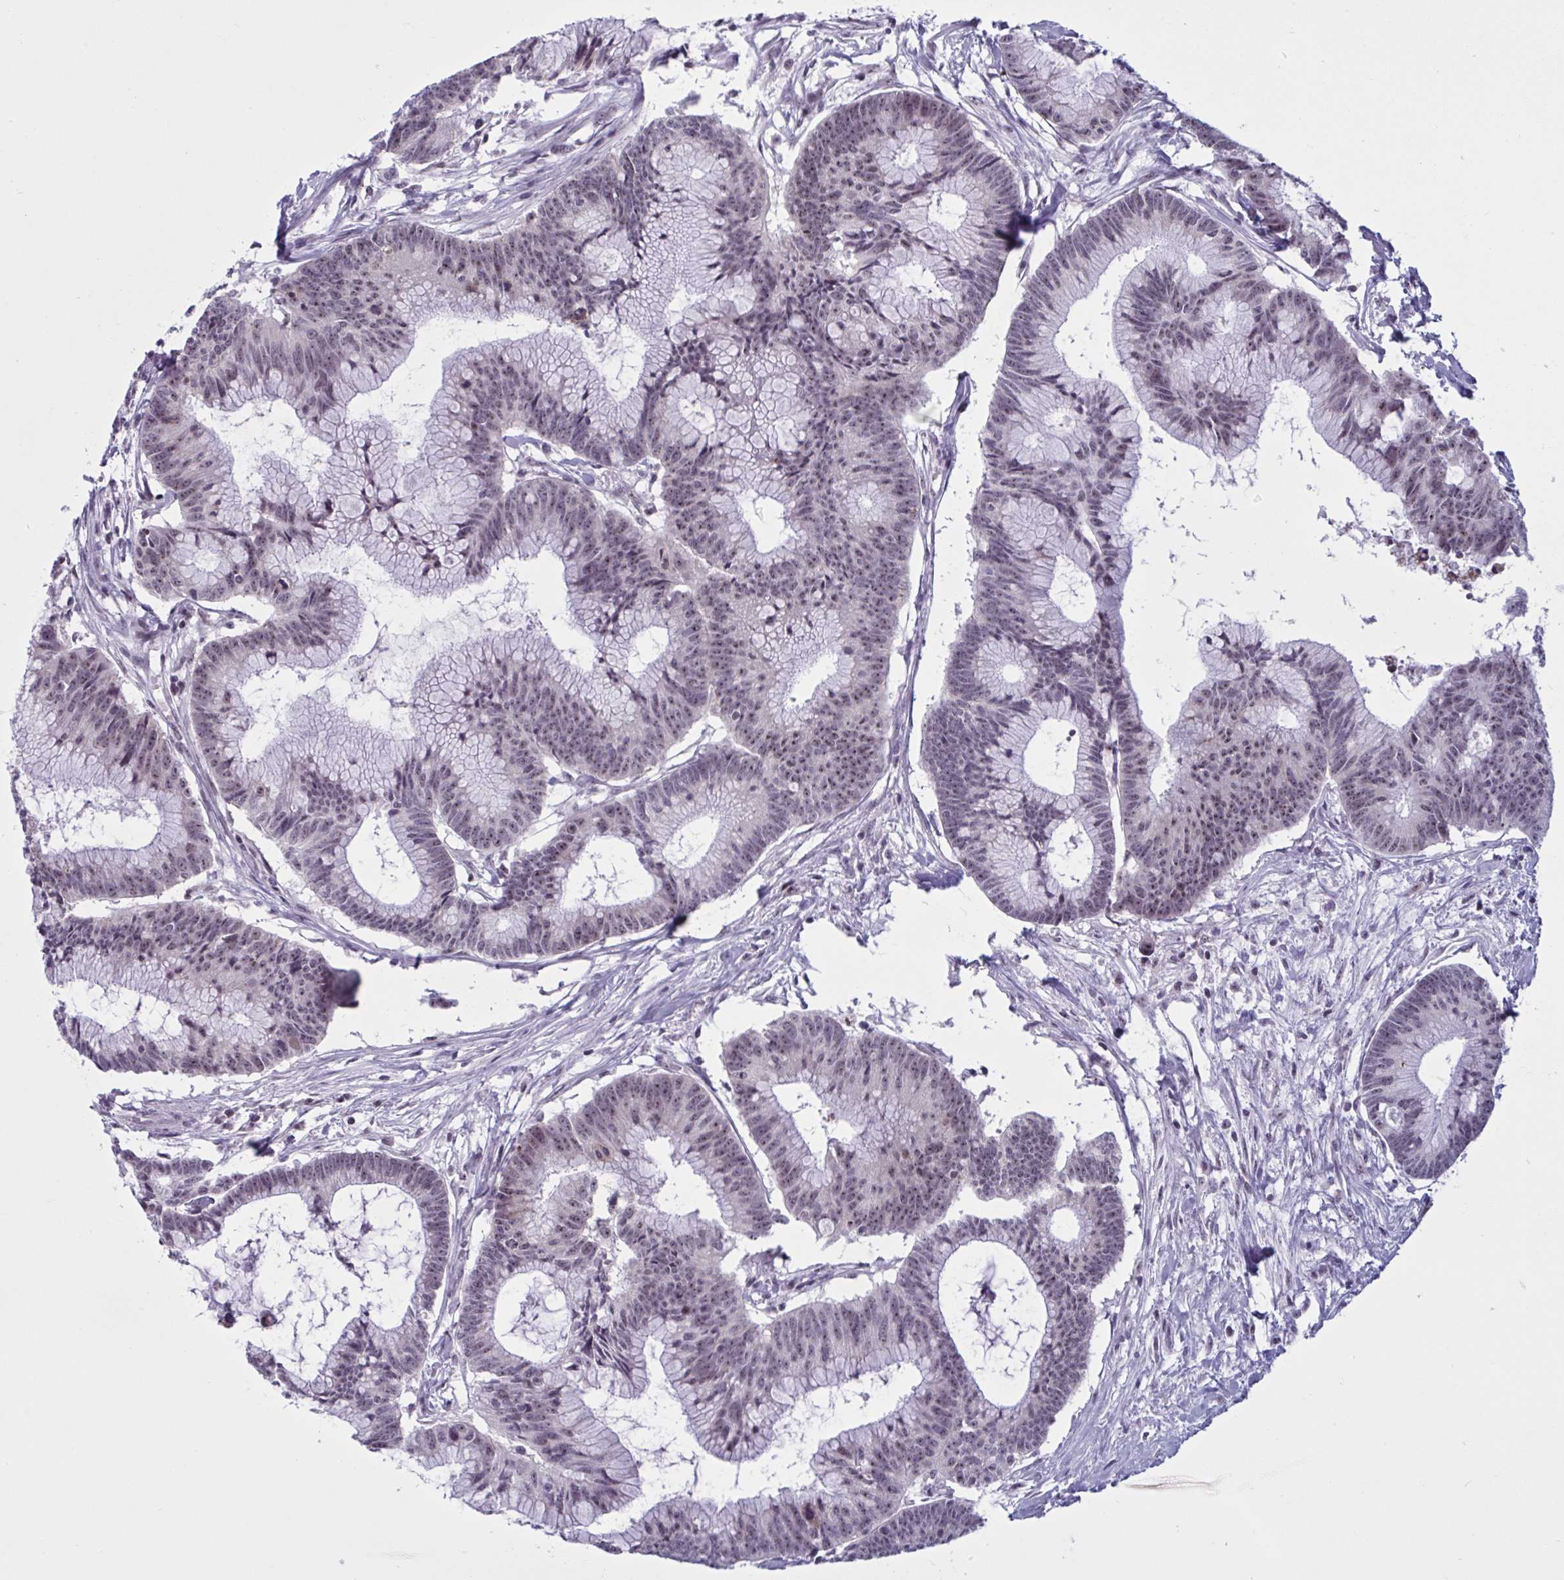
{"staining": {"intensity": "weak", "quantity": ">75%", "location": "nuclear"}, "tissue": "colorectal cancer", "cell_type": "Tumor cells", "image_type": "cancer", "snomed": [{"axis": "morphology", "description": "Adenocarcinoma, NOS"}, {"axis": "topography", "description": "Colon"}], "caption": "Protein analysis of adenocarcinoma (colorectal) tissue reveals weak nuclear expression in about >75% of tumor cells.", "gene": "TGM6", "patient": {"sex": "female", "age": 78}}